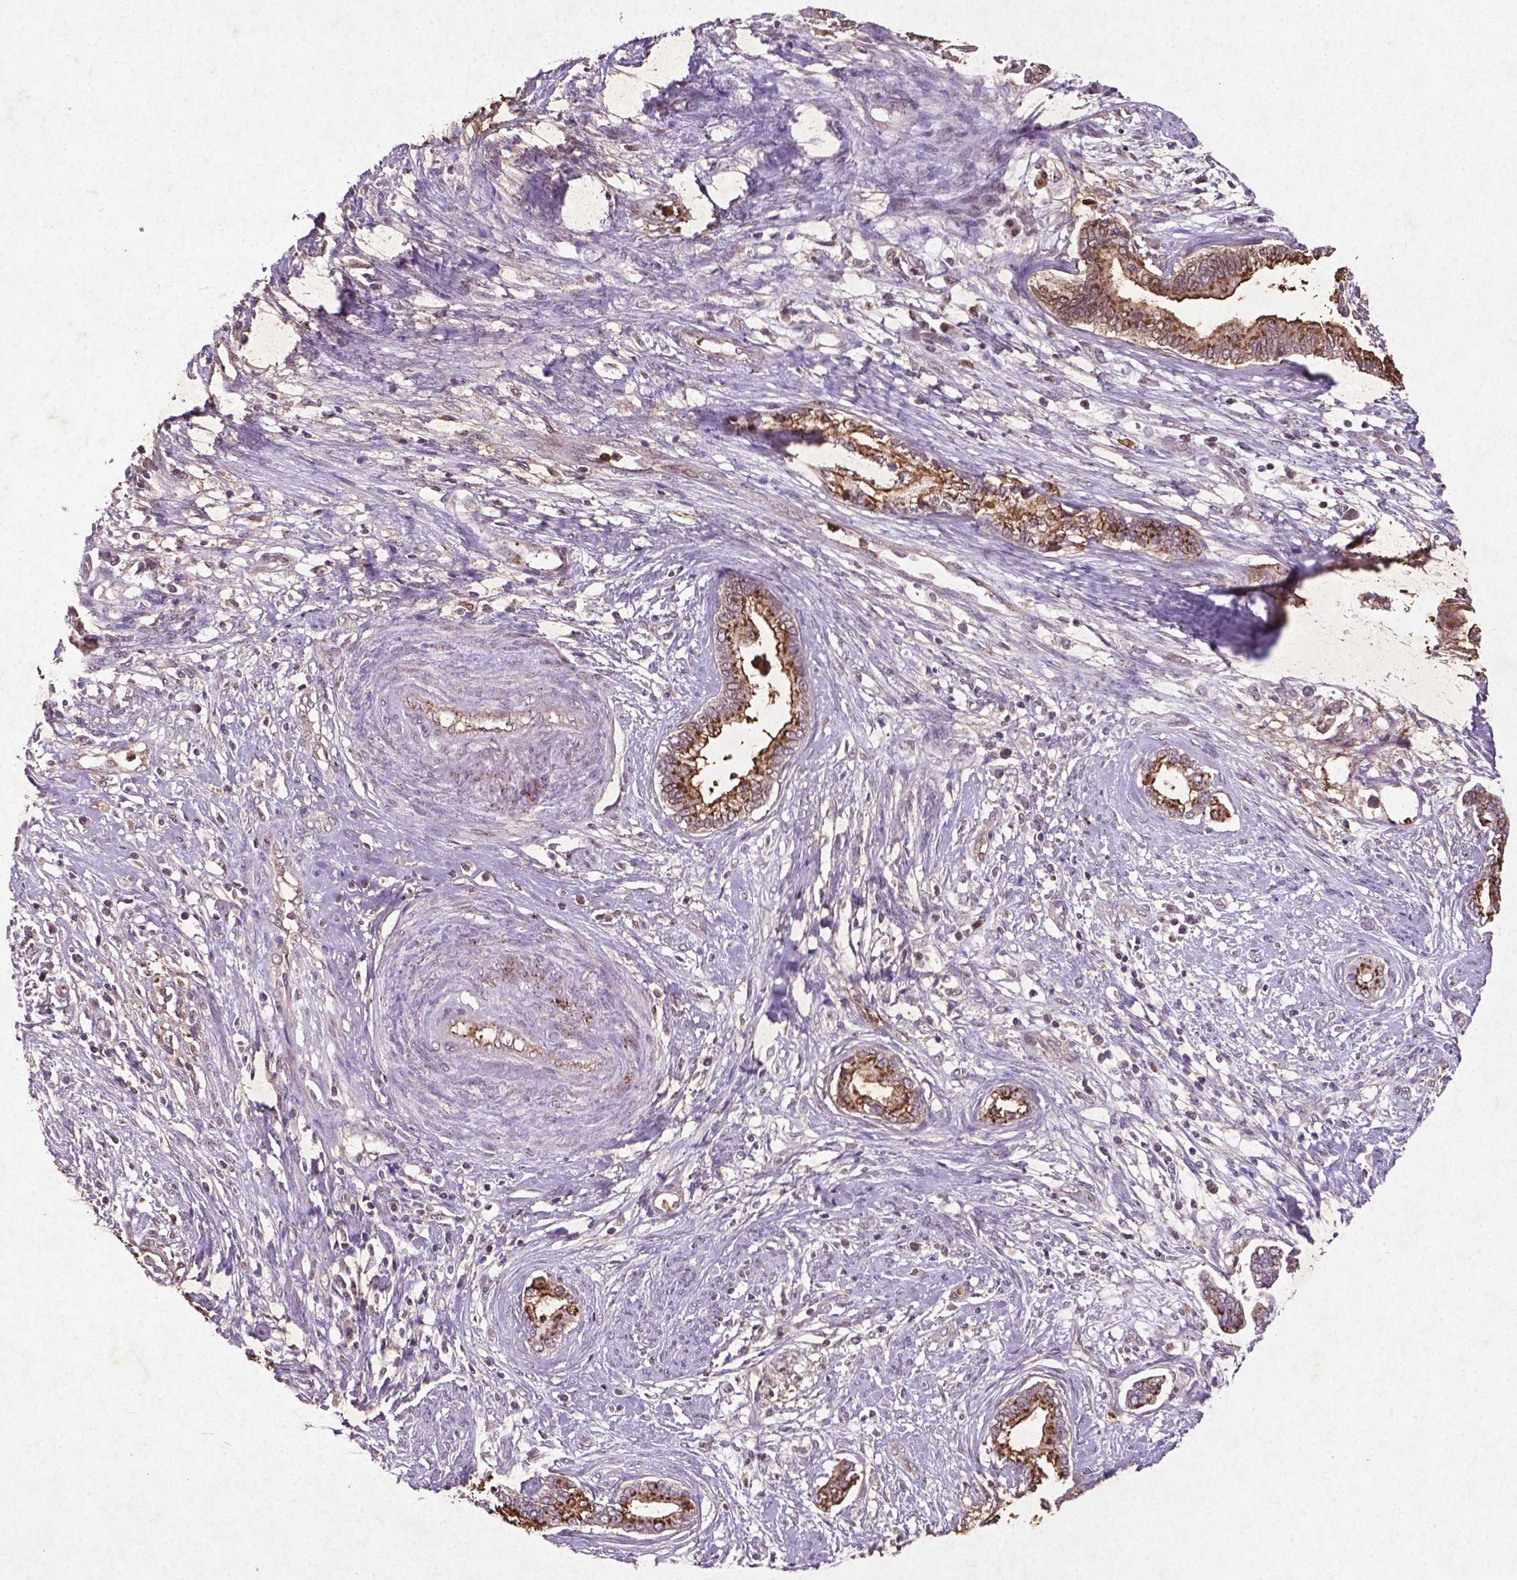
{"staining": {"intensity": "moderate", "quantity": ">75%", "location": "cytoplasmic/membranous,nuclear"}, "tissue": "cervical cancer", "cell_type": "Tumor cells", "image_type": "cancer", "snomed": [{"axis": "morphology", "description": "Adenocarcinoma, NOS"}, {"axis": "topography", "description": "Cervix"}], "caption": "Brown immunohistochemical staining in cervical cancer (adenocarcinoma) displays moderate cytoplasmic/membranous and nuclear positivity in about >75% of tumor cells.", "gene": "MTOR", "patient": {"sex": "female", "age": 62}}